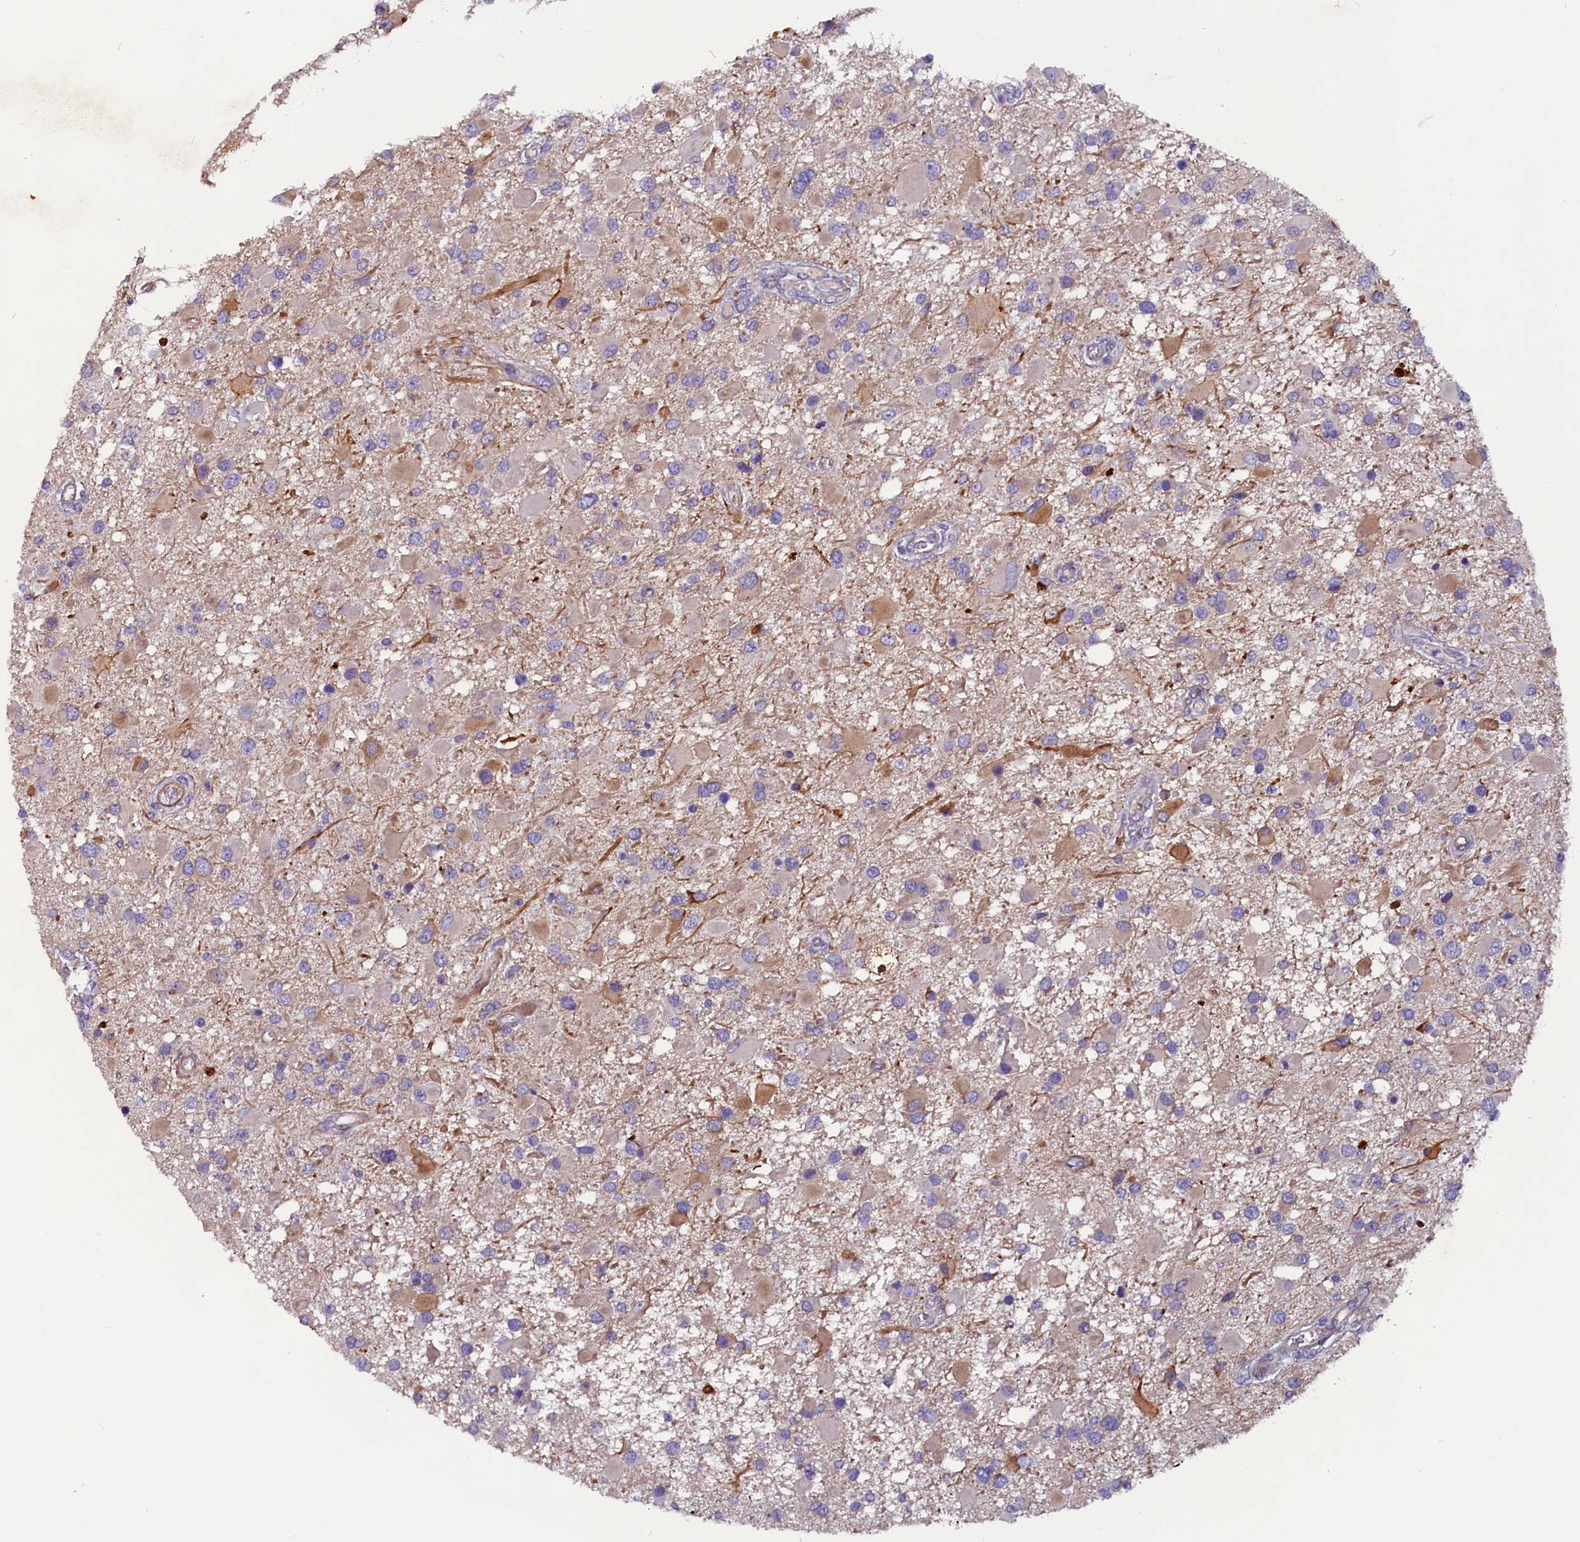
{"staining": {"intensity": "moderate", "quantity": "<25%", "location": "cytoplasmic/membranous"}, "tissue": "glioma", "cell_type": "Tumor cells", "image_type": "cancer", "snomed": [{"axis": "morphology", "description": "Glioma, malignant, High grade"}, {"axis": "topography", "description": "Brain"}], "caption": "A brown stain shows moderate cytoplasmic/membranous positivity of a protein in malignant high-grade glioma tumor cells.", "gene": "ZNF749", "patient": {"sex": "male", "age": 53}}